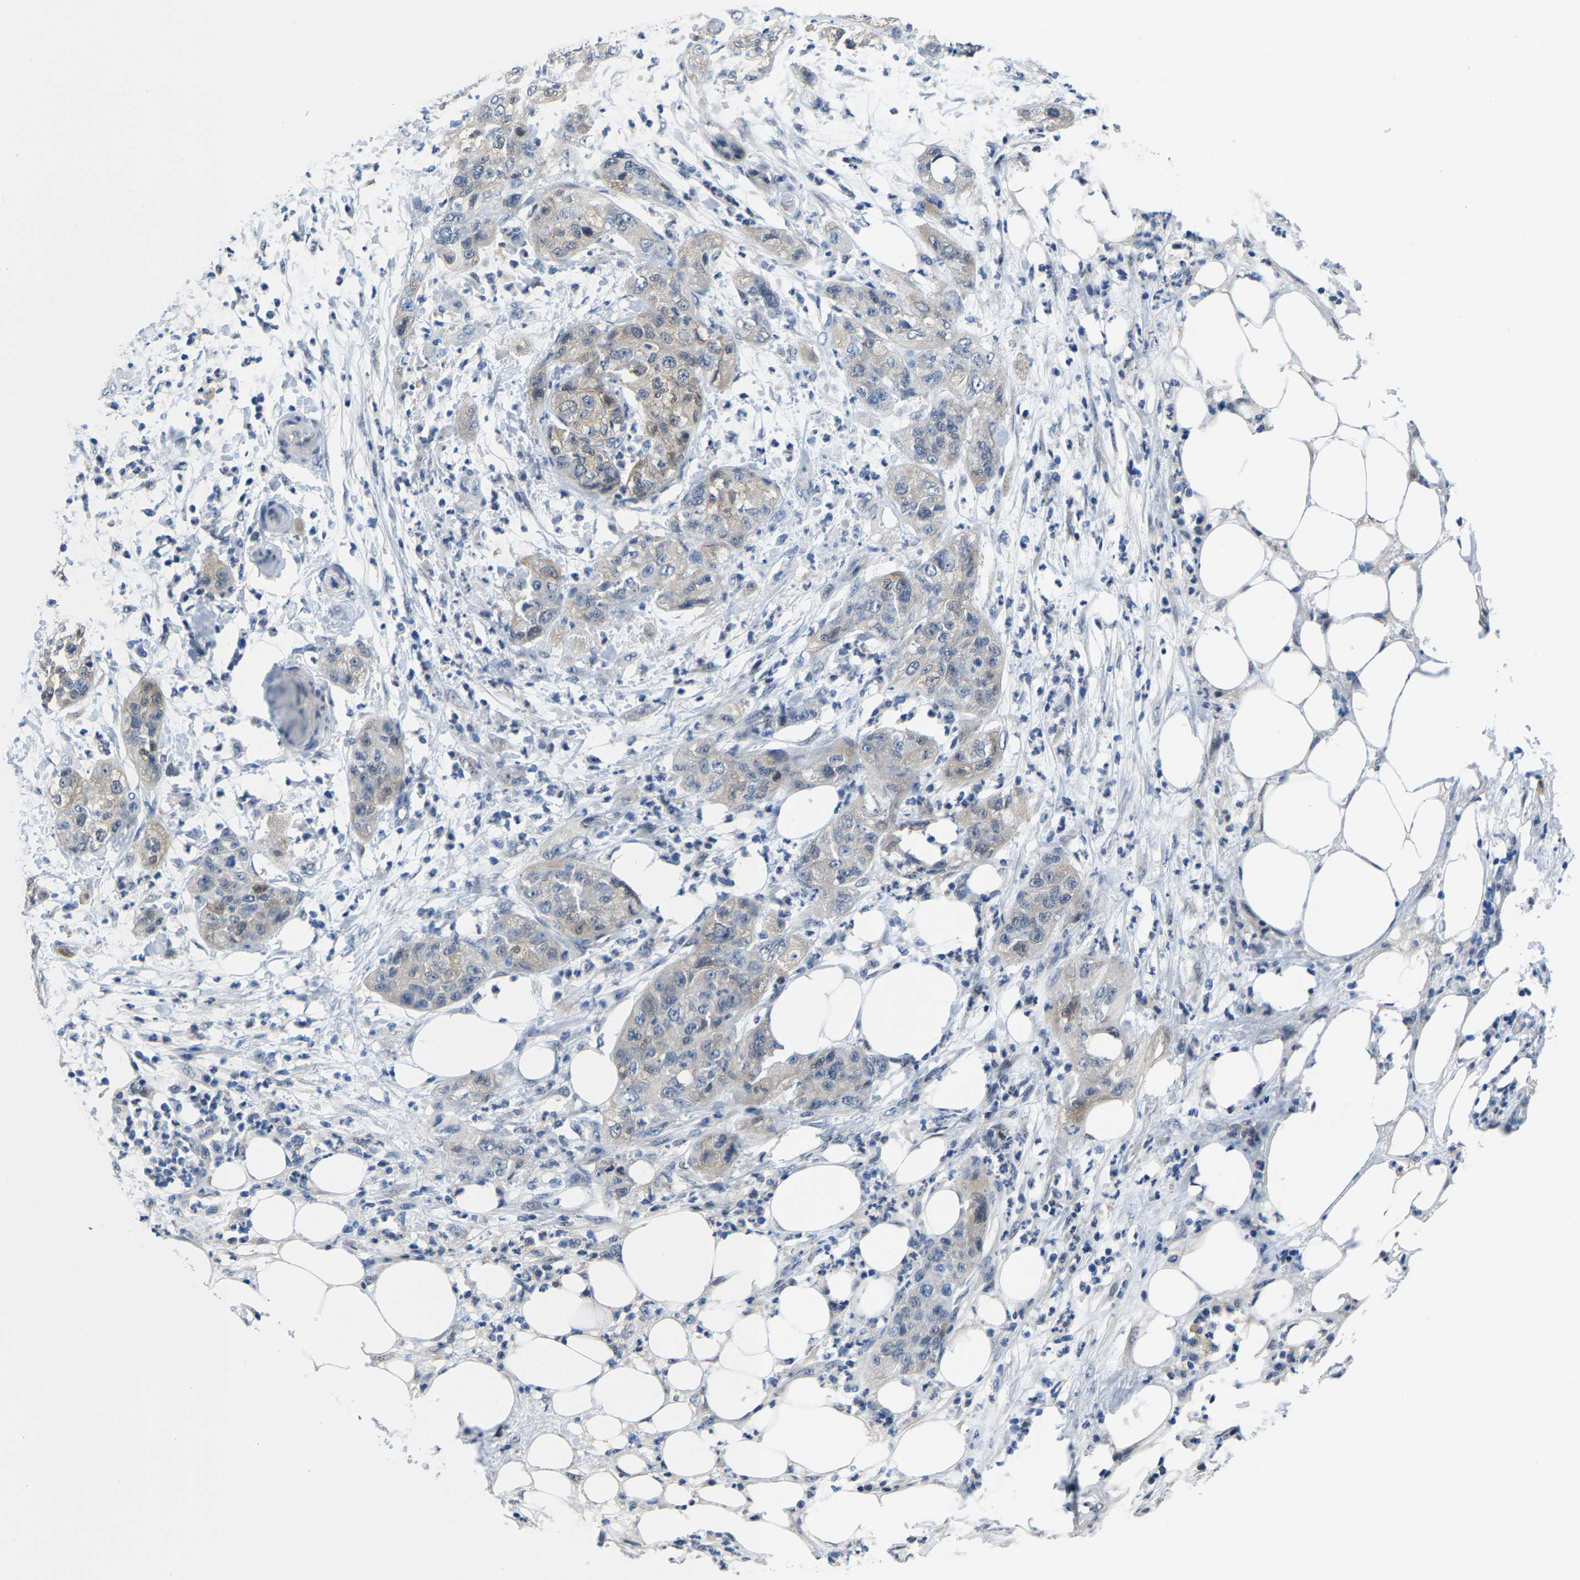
{"staining": {"intensity": "moderate", "quantity": "25%-75%", "location": "cytoplasmic/membranous"}, "tissue": "pancreatic cancer", "cell_type": "Tumor cells", "image_type": "cancer", "snomed": [{"axis": "morphology", "description": "Adenocarcinoma, NOS"}, {"axis": "topography", "description": "Pancreas"}], "caption": "About 25%-75% of tumor cells in adenocarcinoma (pancreatic) display moderate cytoplasmic/membranous protein expression as visualized by brown immunohistochemical staining.", "gene": "SSH3", "patient": {"sex": "female", "age": 78}}